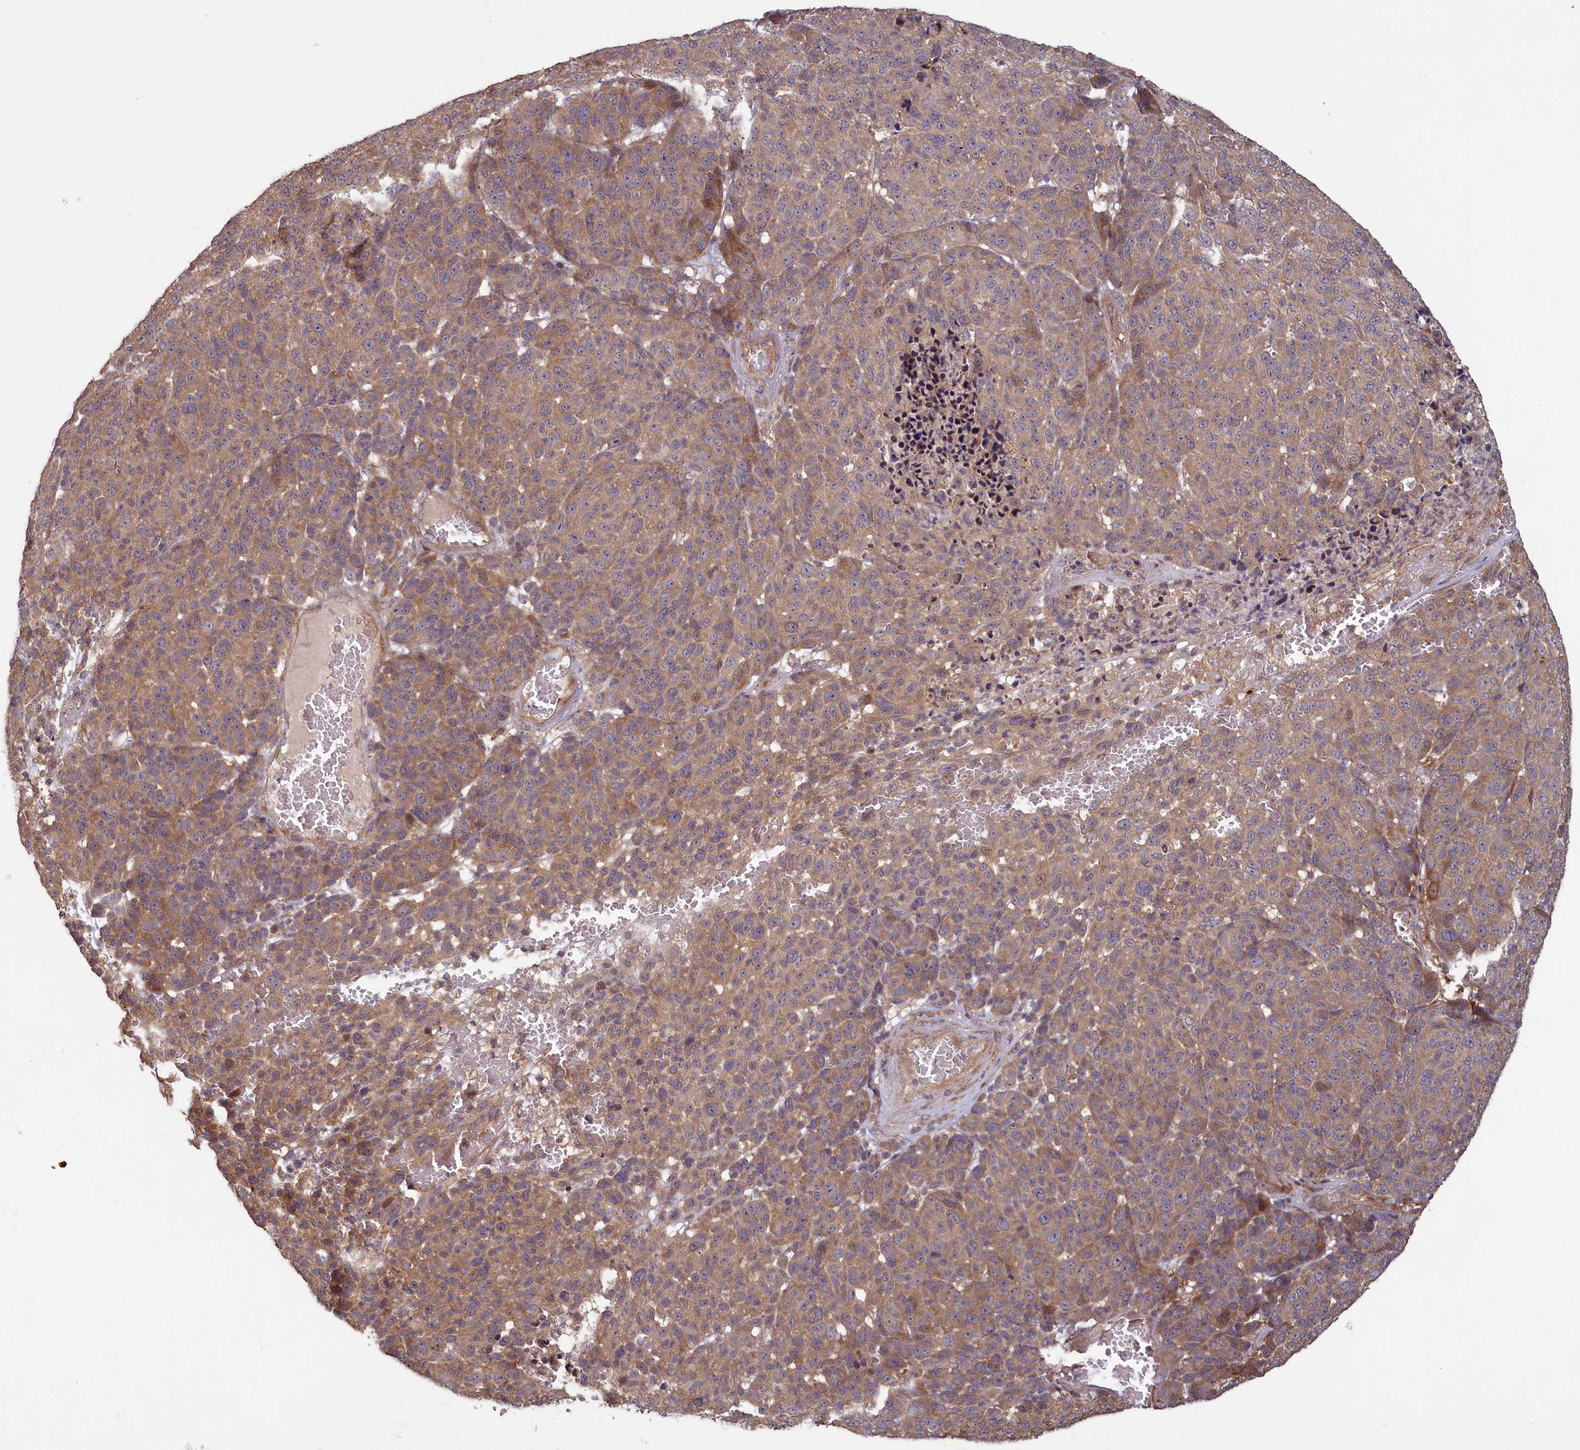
{"staining": {"intensity": "moderate", "quantity": ">75%", "location": "cytoplasmic/membranous"}, "tissue": "melanoma", "cell_type": "Tumor cells", "image_type": "cancer", "snomed": [{"axis": "morphology", "description": "Malignant melanoma, NOS"}, {"axis": "topography", "description": "Skin"}], "caption": "DAB immunohistochemical staining of human malignant melanoma reveals moderate cytoplasmic/membranous protein expression in approximately >75% of tumor cells.", "gene": "CIAO2B", "patient": {"sex": "male", "age": 49}}